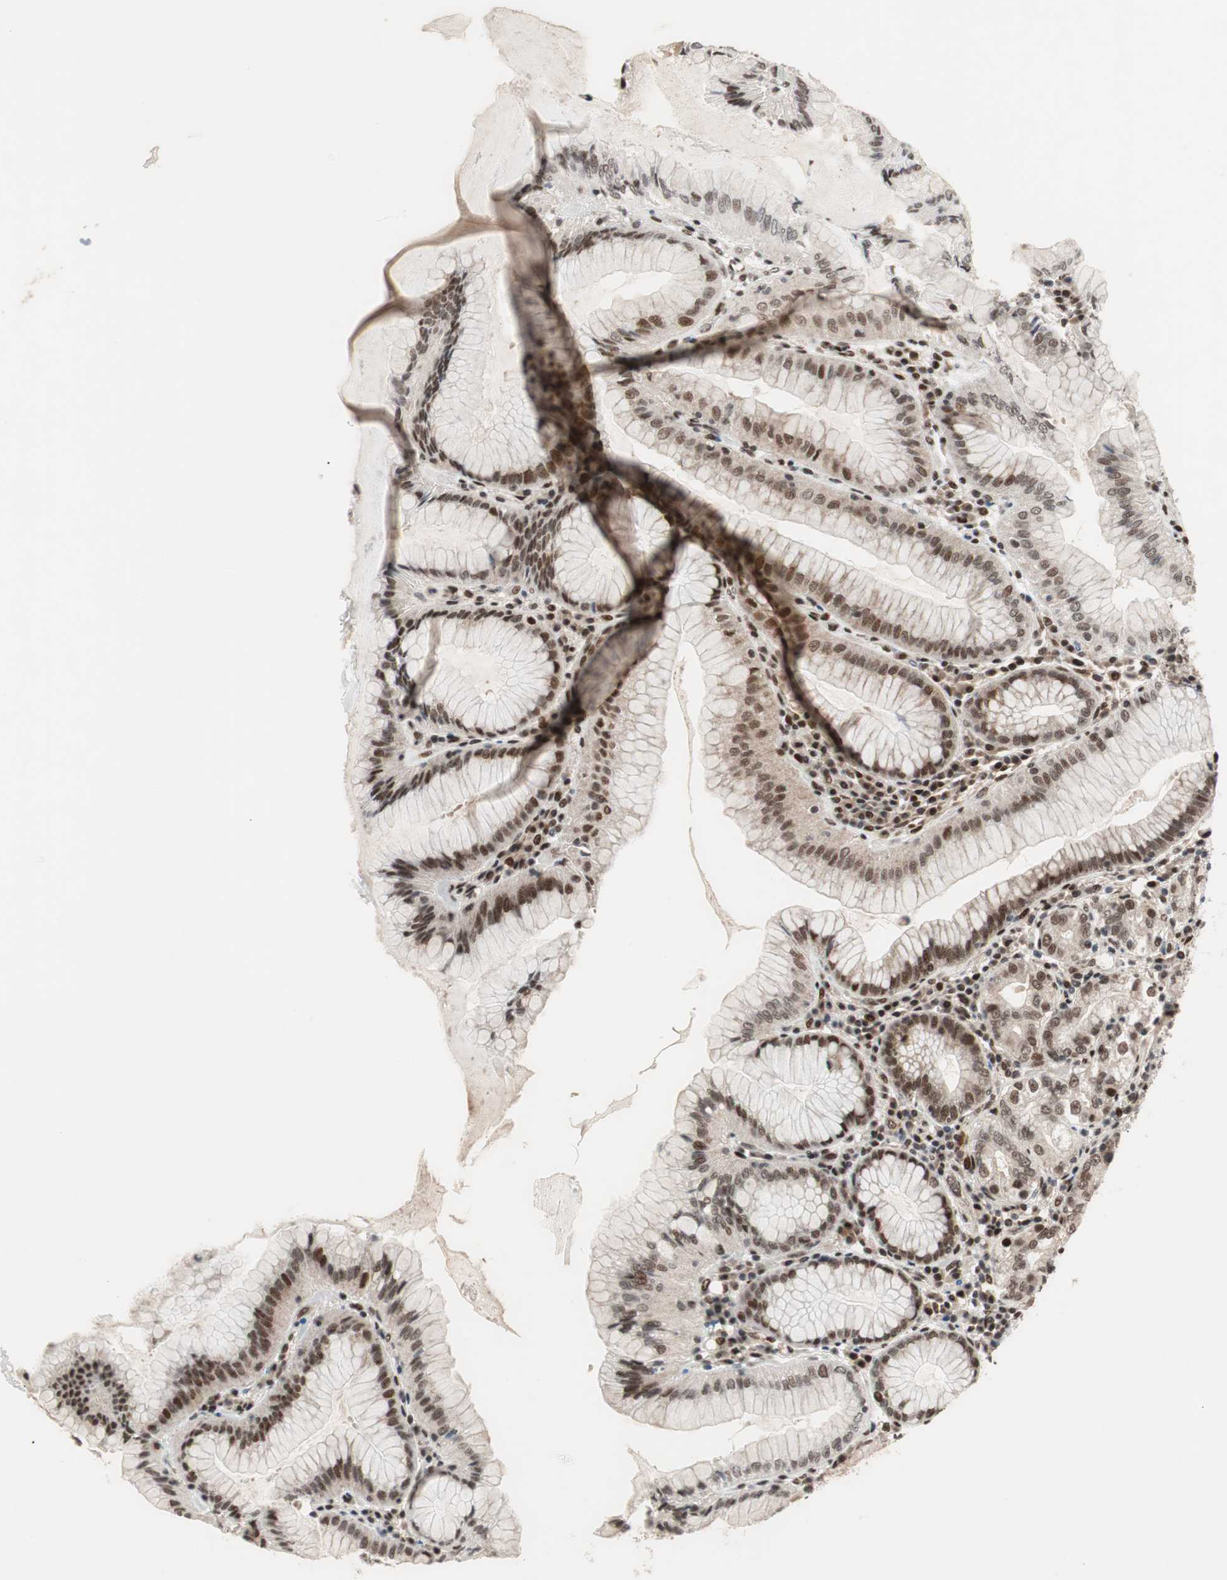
{"staining": {"intensity": "strong", "quantity": ">75%", "location": "cytoplasmic/membranous,nuclear"}, "tissue": "stomach", "cell_type": "Glandular cells", "image_type": "normal", "snomed": [{"axis": "morphology", "description": "Normal tissue, NOS"}, {"axis": "topography", "description": "Stomach, lower"}], "caption": "Immunohistochemical staining of benign human stomach demonstrates high levels of strong cytoplasmic/membranous,nuclear expression in about >75% of glandular cells. (Brightfield microscopy of DAB IHC at high magnification).", "gene": "TCF12", "patient": {"sex": "female", "age": 76}}